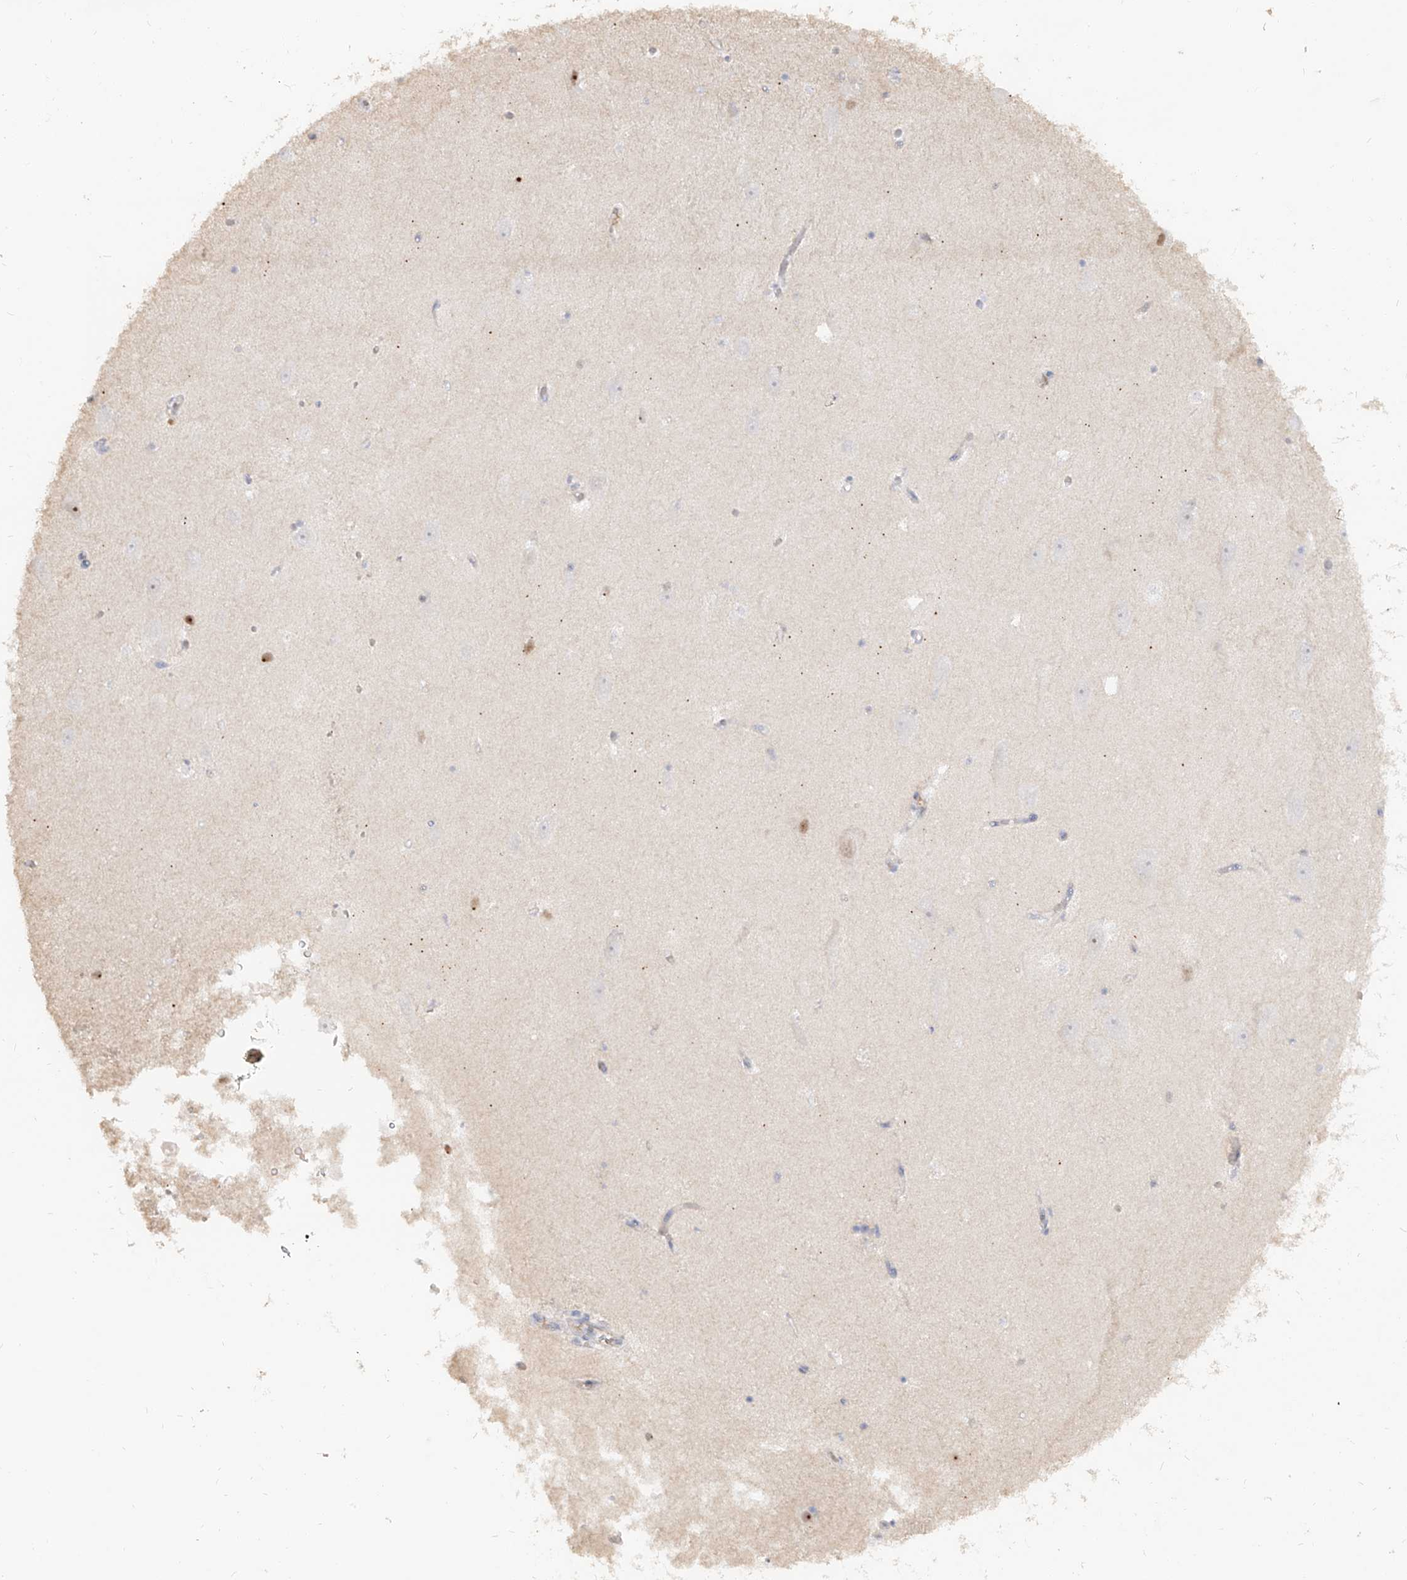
{"staining": {"intensity": "negative", "quantity": "none", "location": "none"}, "tissue": "hippocampus", "cell_type": "Glial cells", "image_type": "normal", "snomed": [{"axis": "morphology", "description": "Normal tissue, NOS"}, {"axis": "topography", "description": "Hippocampus"}], "caption": "Human hippocampus stained for a protein using IHC displays no expression in glial cells.", "gene": "ZNF227", "patient": {"sex": "male", "age": 45}}